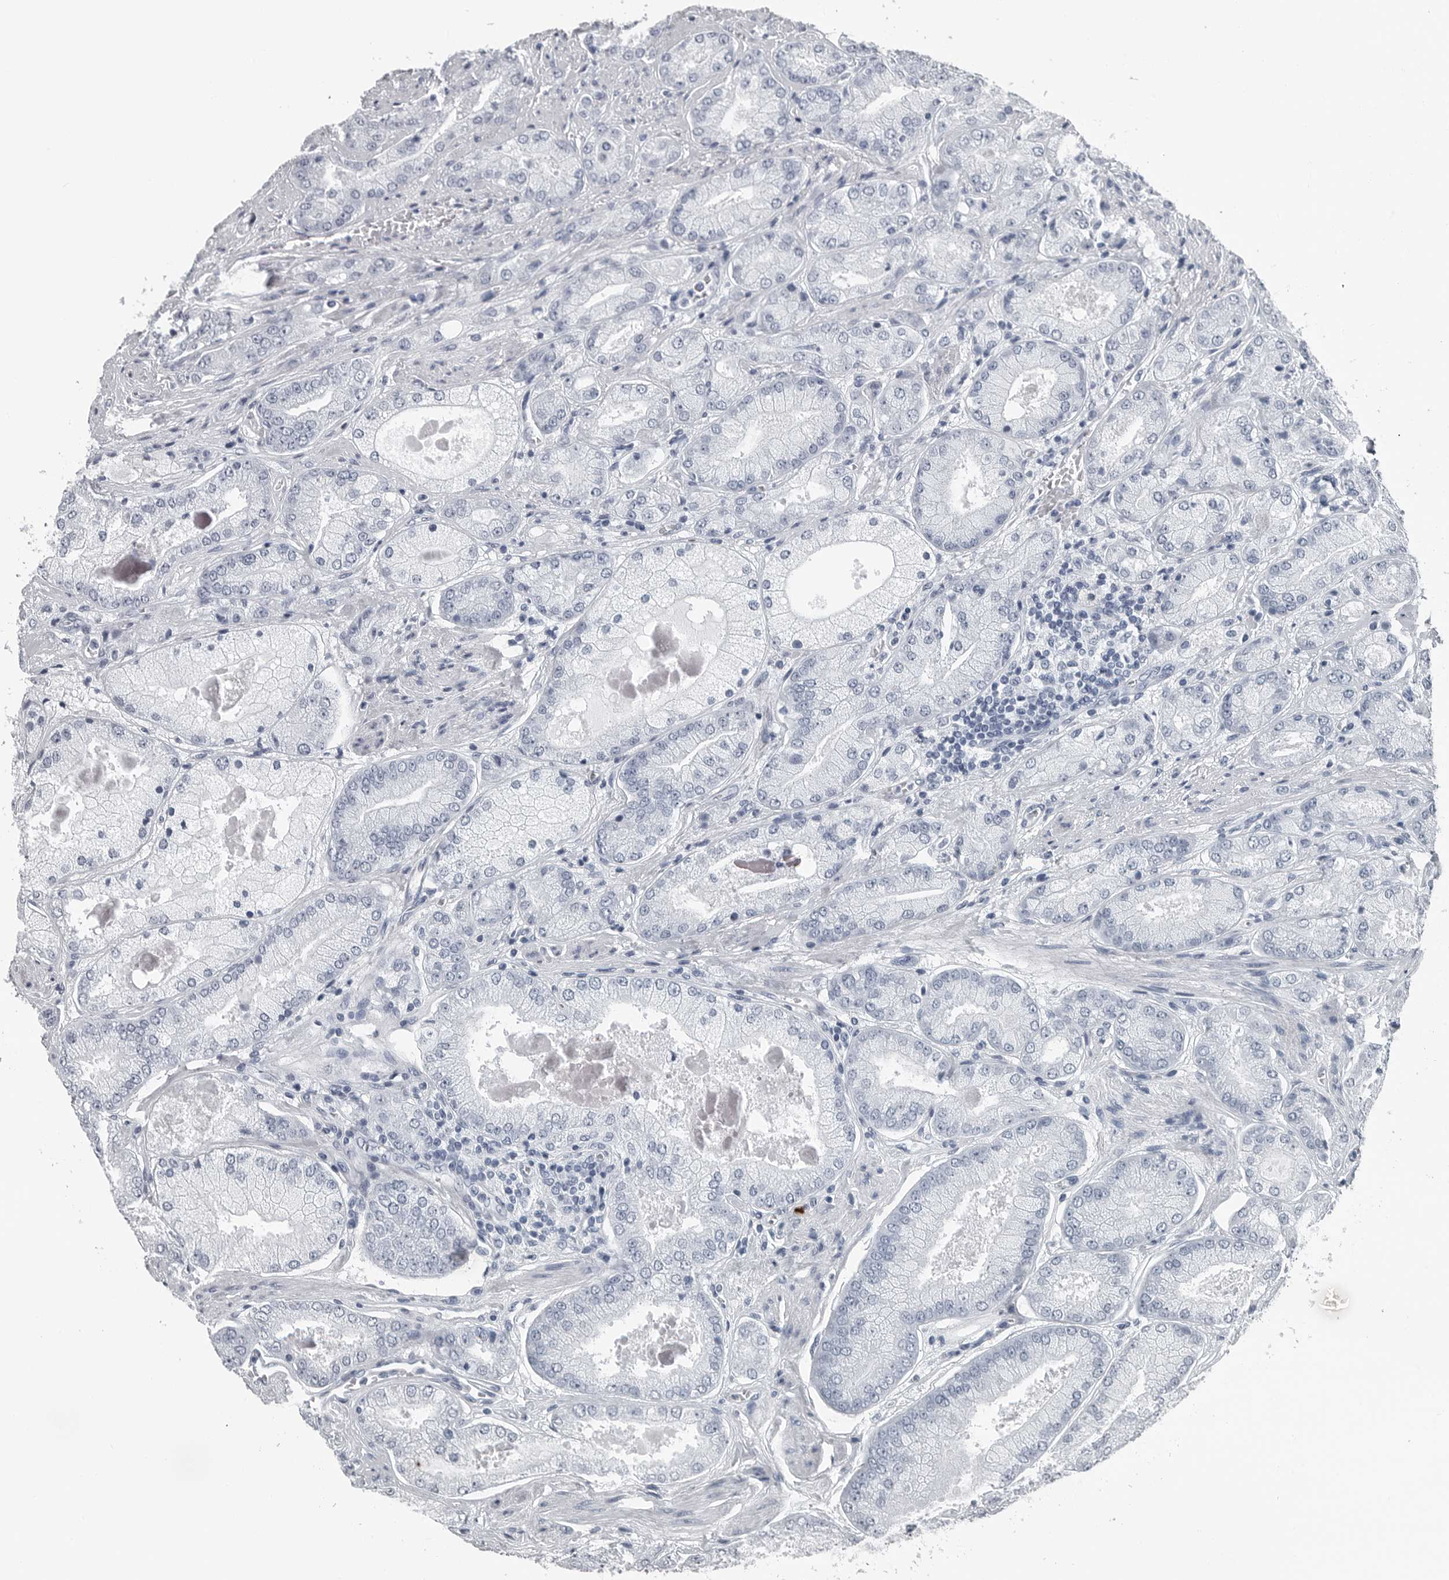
{"staining": {"intensity": "negative", "quantity": "none", "location": "none"}, "tissue": "prostate cancer", "cell_type": "Tumor cells", "image_type": "cancer", "snomed": [{"axis": "morphology", "description": "Adenocarcinoma, High grade"}, {"axis": "topography", "description": "Prostate"}], "caption": "Human prostate cancer stained for a protein using immunohistochemistry (IHC) reveals no positivity in tumor cells.", "gene": "SPINK1", "patient": {"sex": "male", "age": 58}}